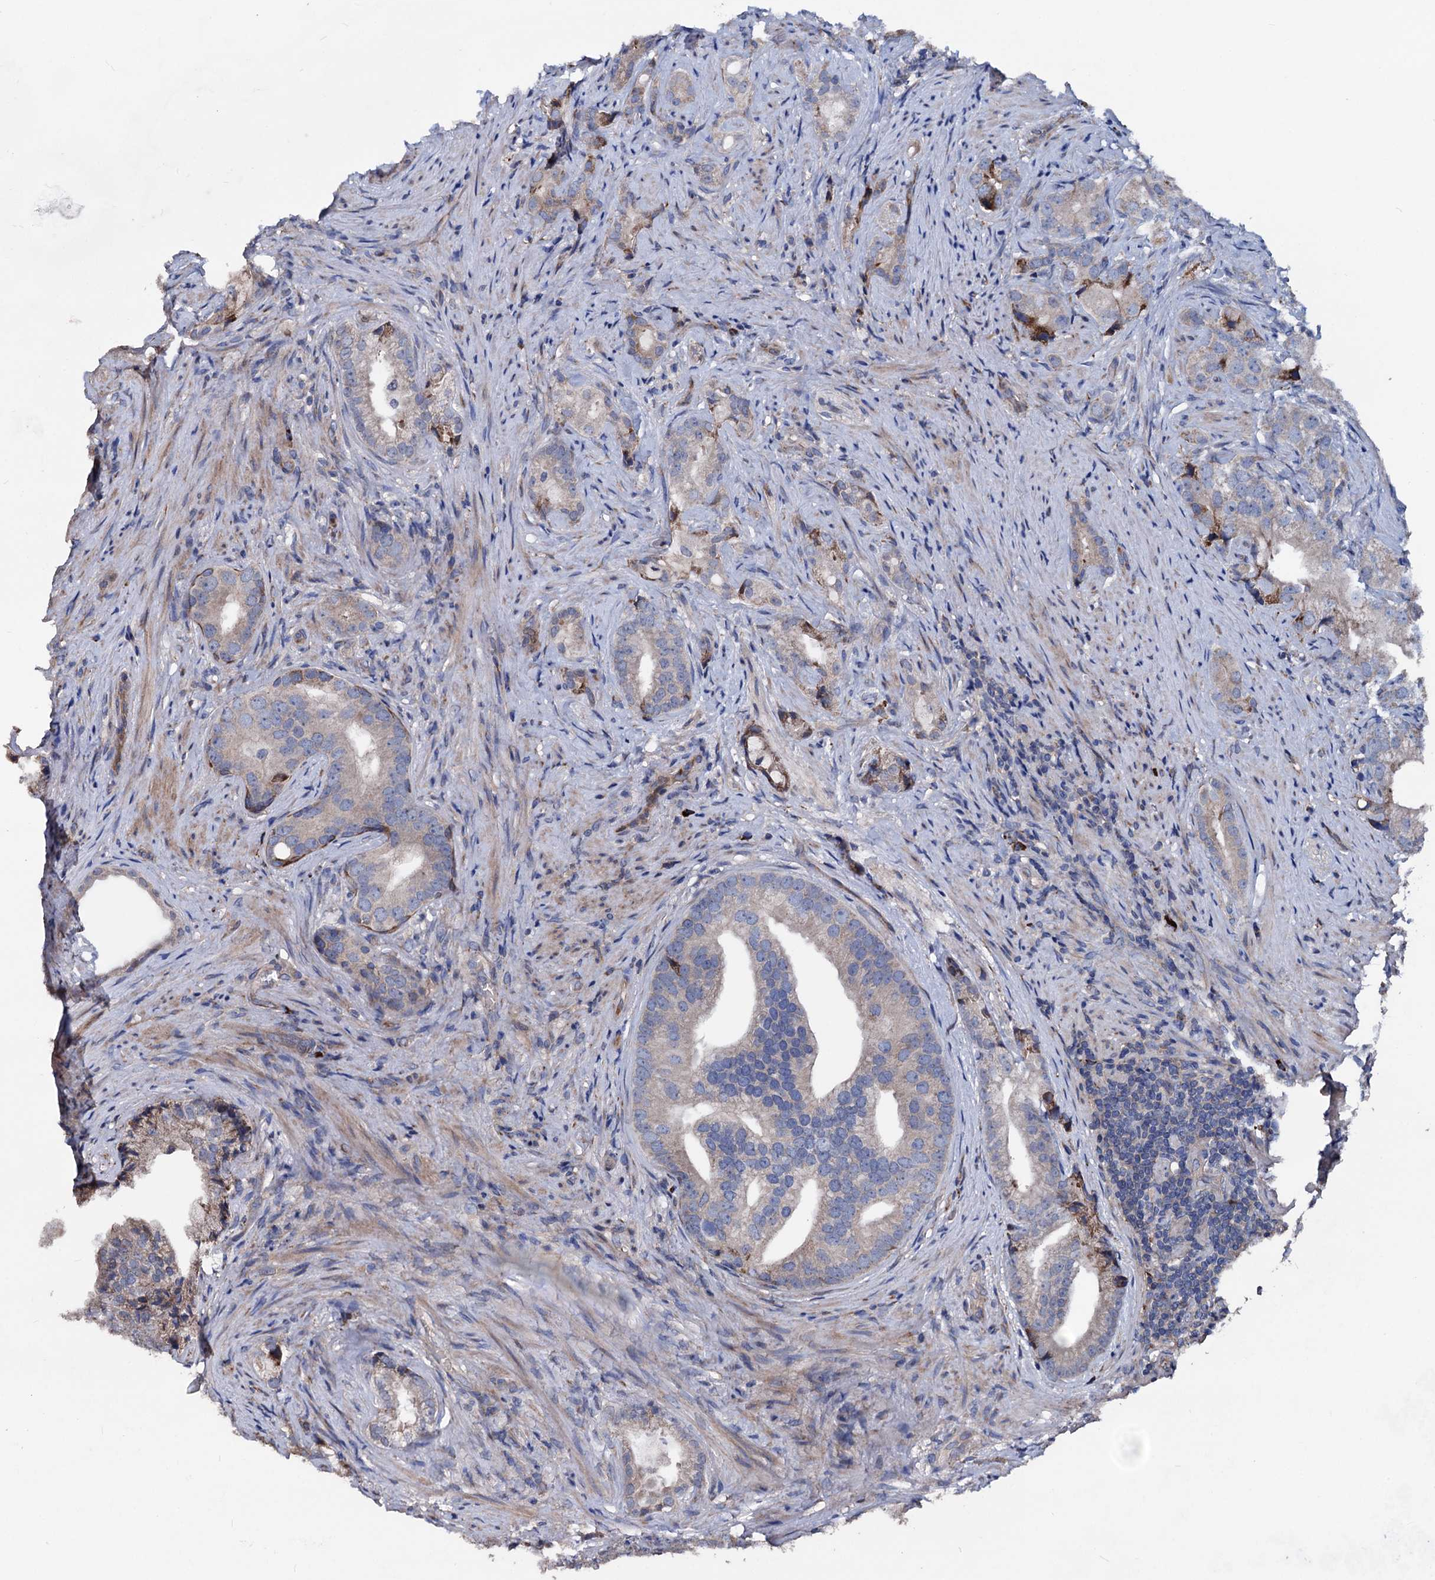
{"staining": {"intensity": "weak", "quantity": "25%-75%", "location": "cytoplasmic/membranous"}, "tissue": "prostate cancer", "cell_type": "Tumor cells", "image_type": "cancer", "snomed": [{"axis": "morphology", "description": "Adenocarcinoma, Low grade"}, {"axis": "topography", "description": "Prostate"}], "caption": "Protein staining by immunohistochemistry shows weak cytoplasmic/membranous staining in approximately 25%-75% of tumor cells in low-grade adenocarcinoma (prostate).", "gene": "AKAP11", "patient": {"sex": "male", "age": 71}}